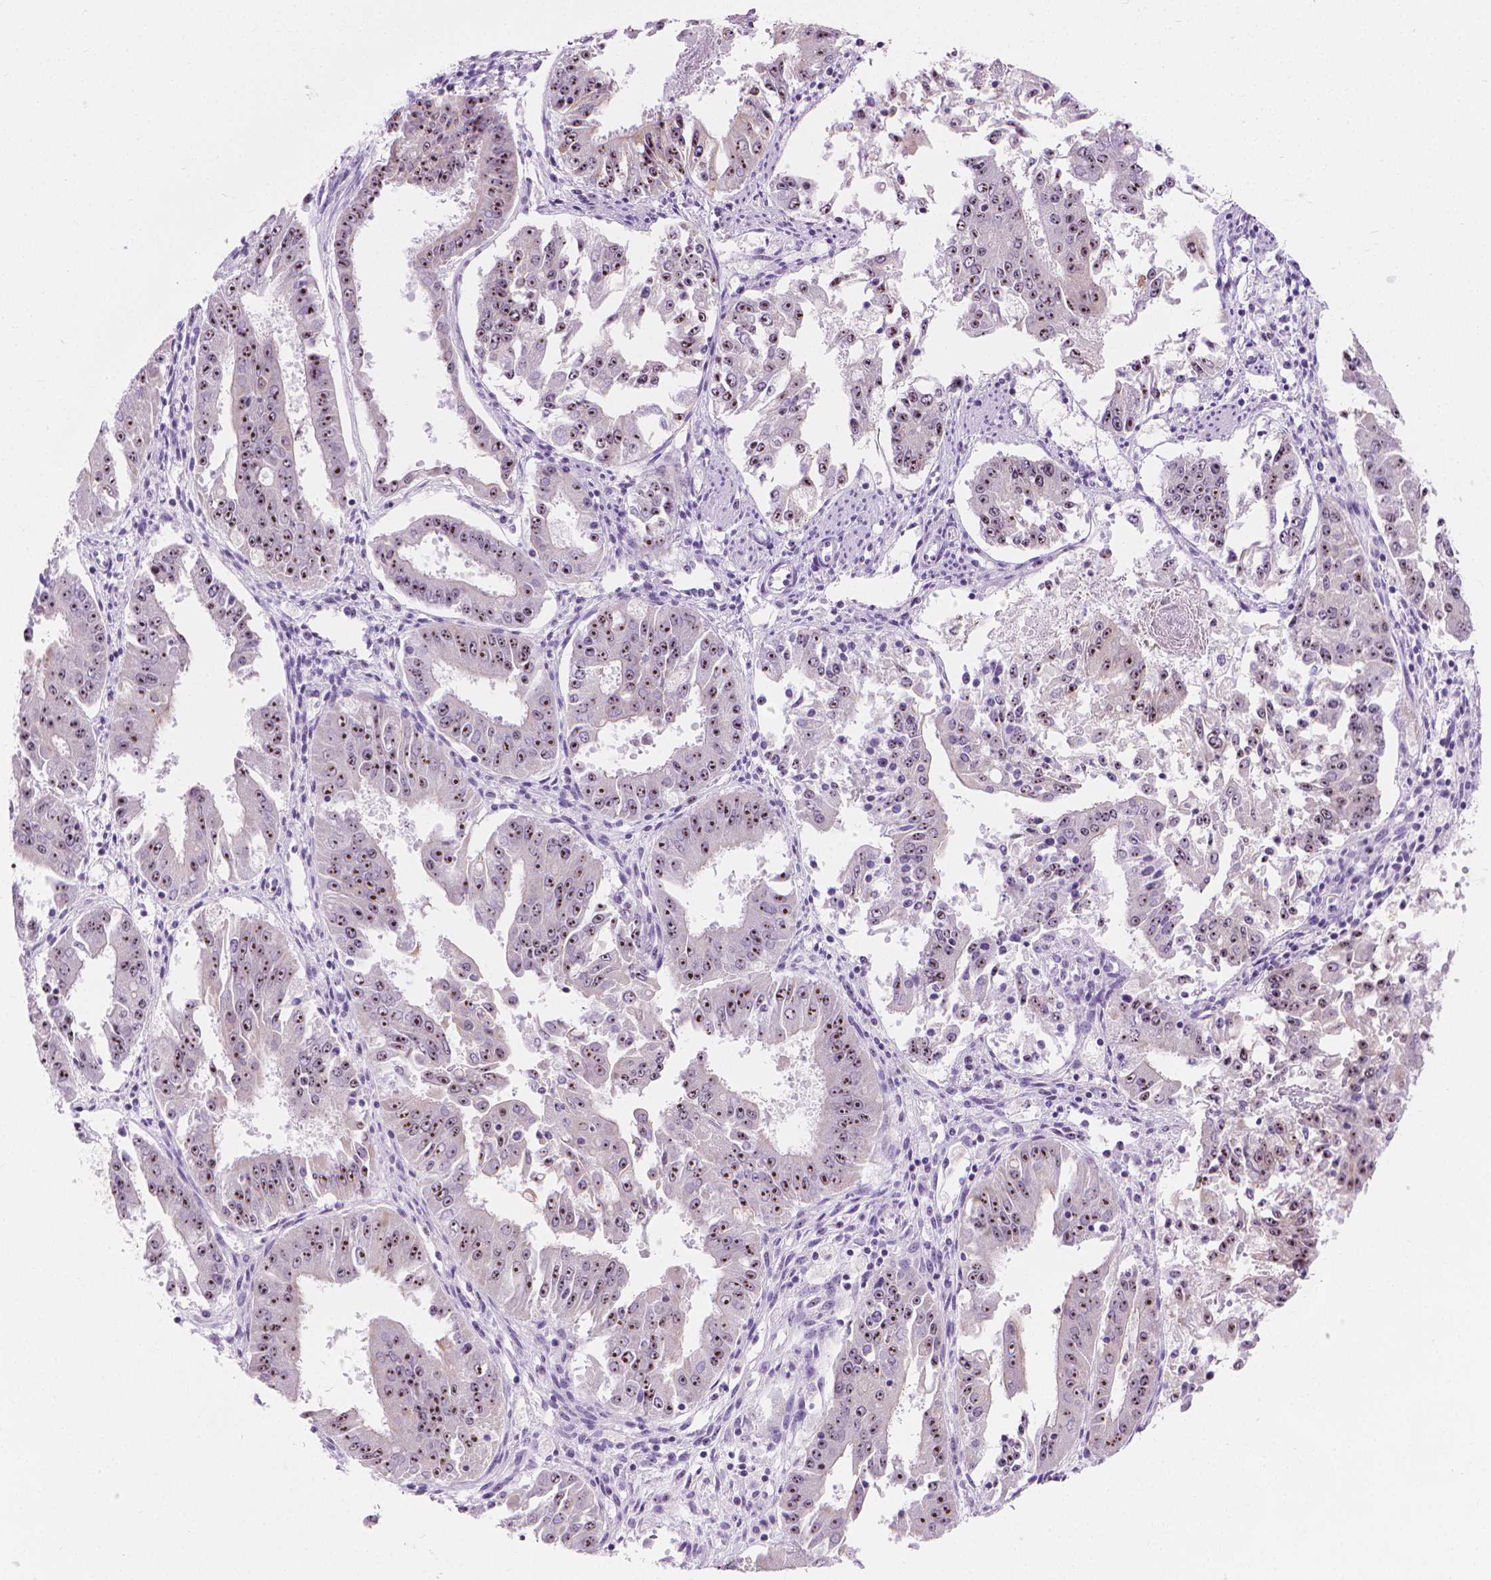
{"staining": {"intensity": "moderate", "quantity": ">75%", "location": "nuclear"}, "tissue": "ovarian cancer", "cell_type": "Tumor cells", "image_type": "cancer", "snomed": [{"axis": "morphology", "description": "Carcinoma, endometroid"}, {"axis": "topography", "description": "Ovary"}], "caption": "Brown immunohistochemical staining in endometroid carcinoma (ovarian) displays moderate nuclear staining in approximately >75% of tumor cells.", "gene": "NOL7", "patient": {"sex": "female", "age": 42}}